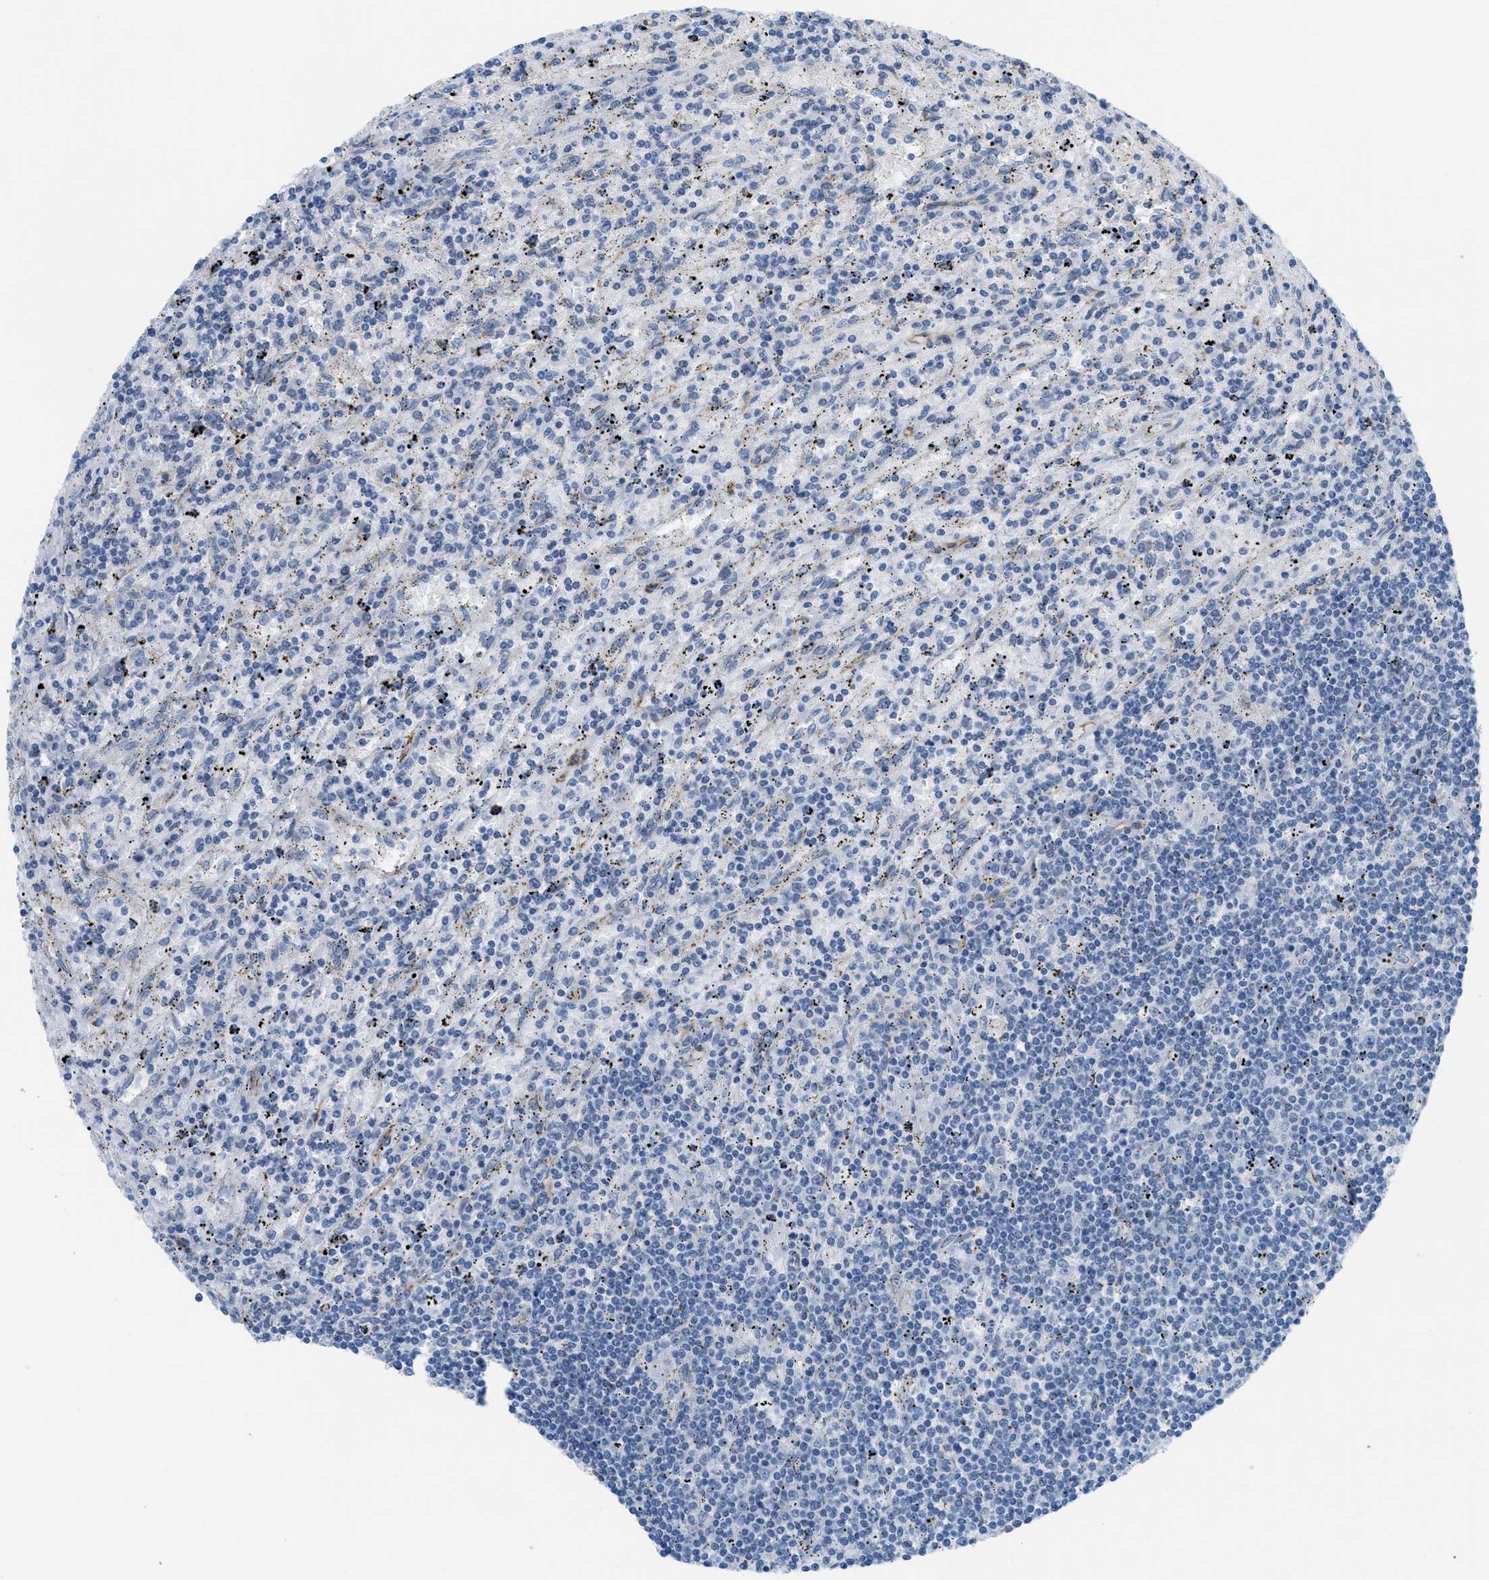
{"staining": {"intensity": "negative", "quantity": "none", "location": "none"}, "tissue": "lymphoma", "cell_type": "Tumor cells", "image_type": "cancer", "snomed": [{"axis": "morphology", "description": "Malignant lymphoma, non-Hodgkin's type, Low grade"}, {"axis": "topography", "description": "Spleen"}], "caption": "Immunohistochemistry photomicrograph of neoplastic tissue: human malignant lymphoma, non-Hodgkin's type (low-grade) stained with DAB shows no significant protein positivity in tumor cells. The staining is performed using DAB brown chromogen with nuclei counter-stained in using hematoxylin.", "gene": "SLC12A1", "patient": {"sex": "male", "age": 76}}